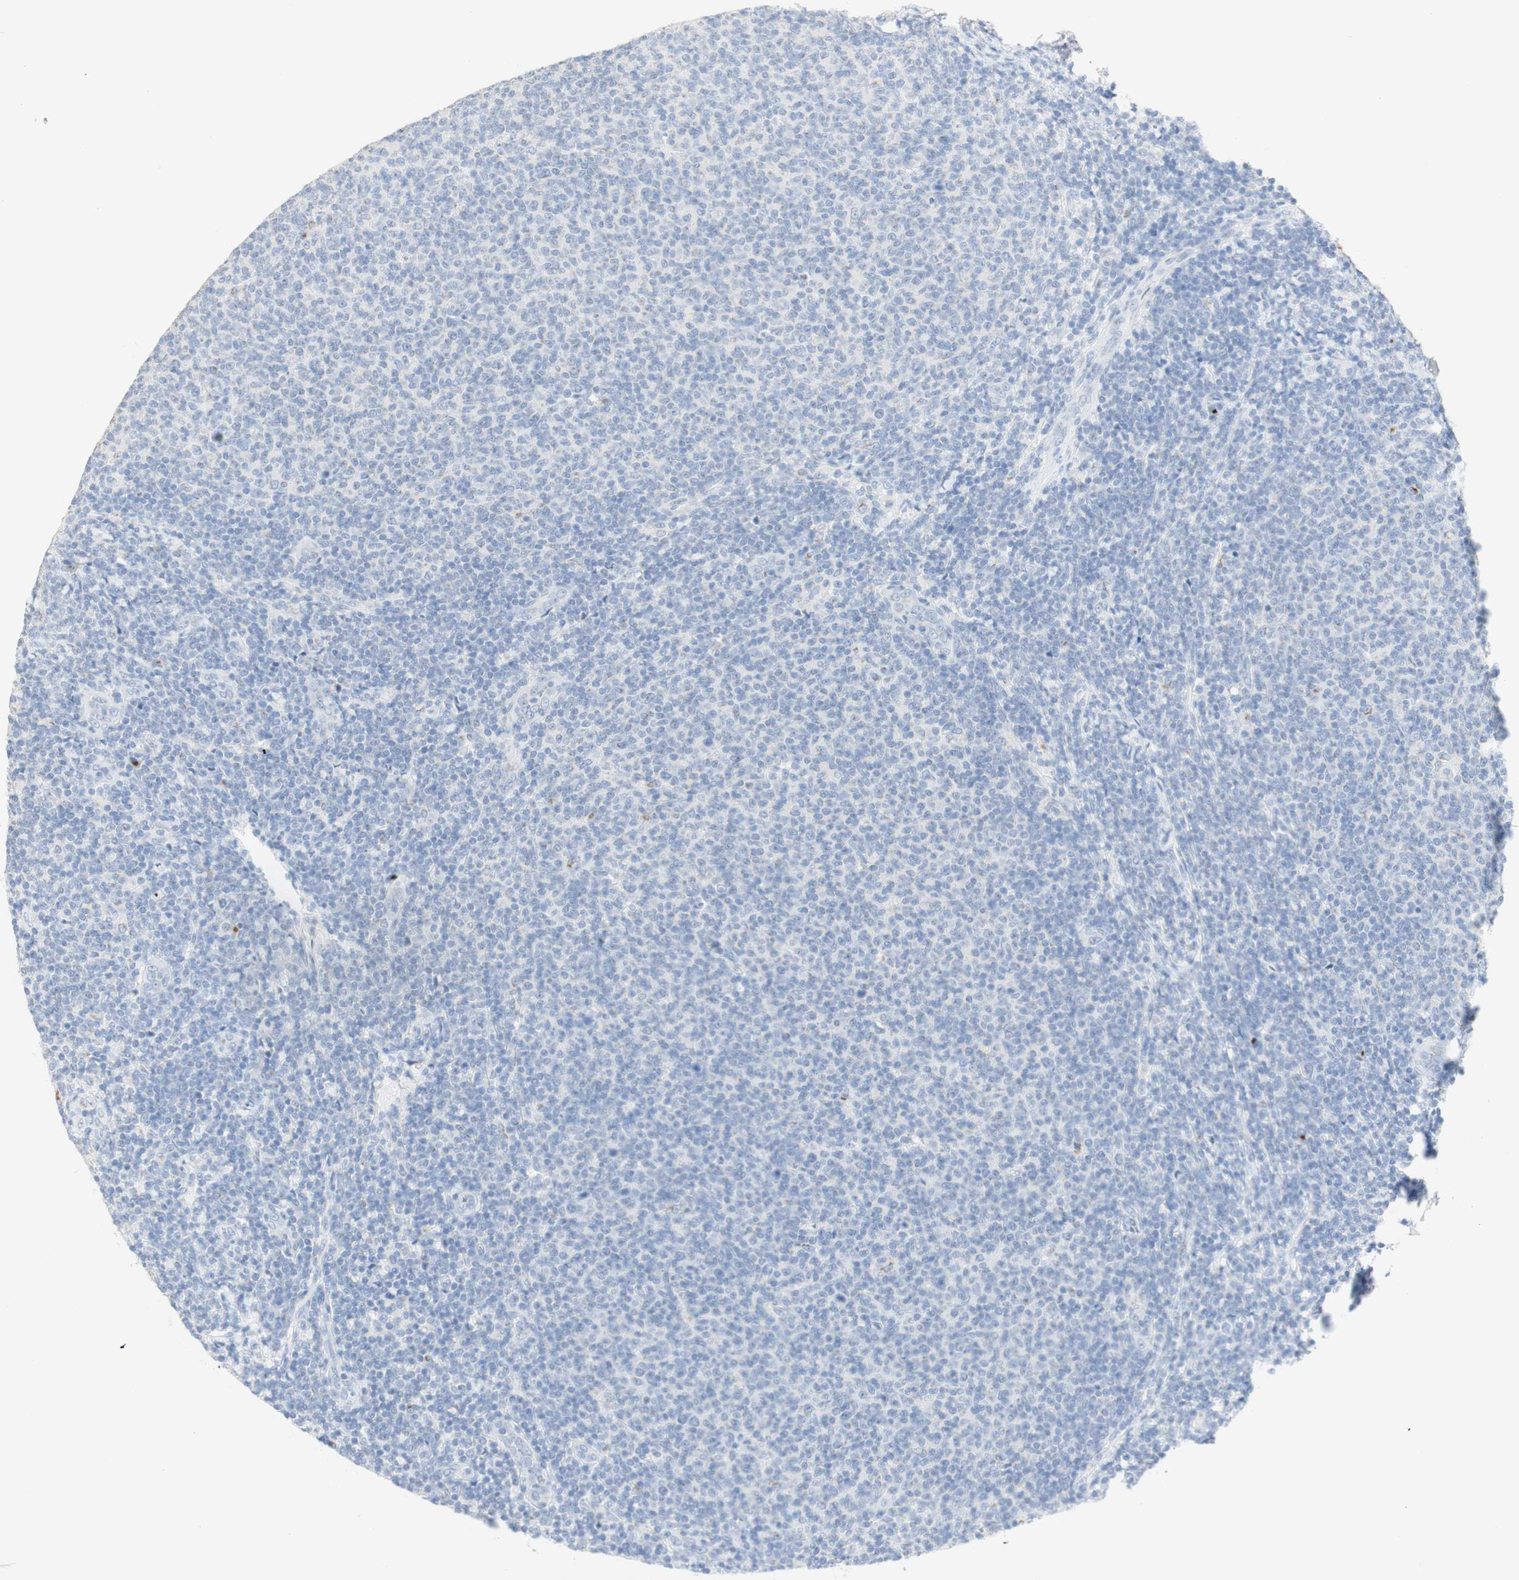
{"staining": {"intensity": "negative", "quantity": "none", "location": "none"}, "tissue": "lymphoma", "cell_type": "Tumor cells", "image_type": "cancer", "snomed": [{"axis": "morphology", "description": "Malignant lymphoma, non-Hodgkin's type, Low grade"}, {"axis": "topography", "description": "Lymph node"}], "caption": "High power microscopy image of an IHC image of malignant lymphoma, non-Hodgkin's type (low-grade), revealing no significant expression in tumor cells.", "gene": "MANEA", "patient": {"sex": "male", "age": 66}}